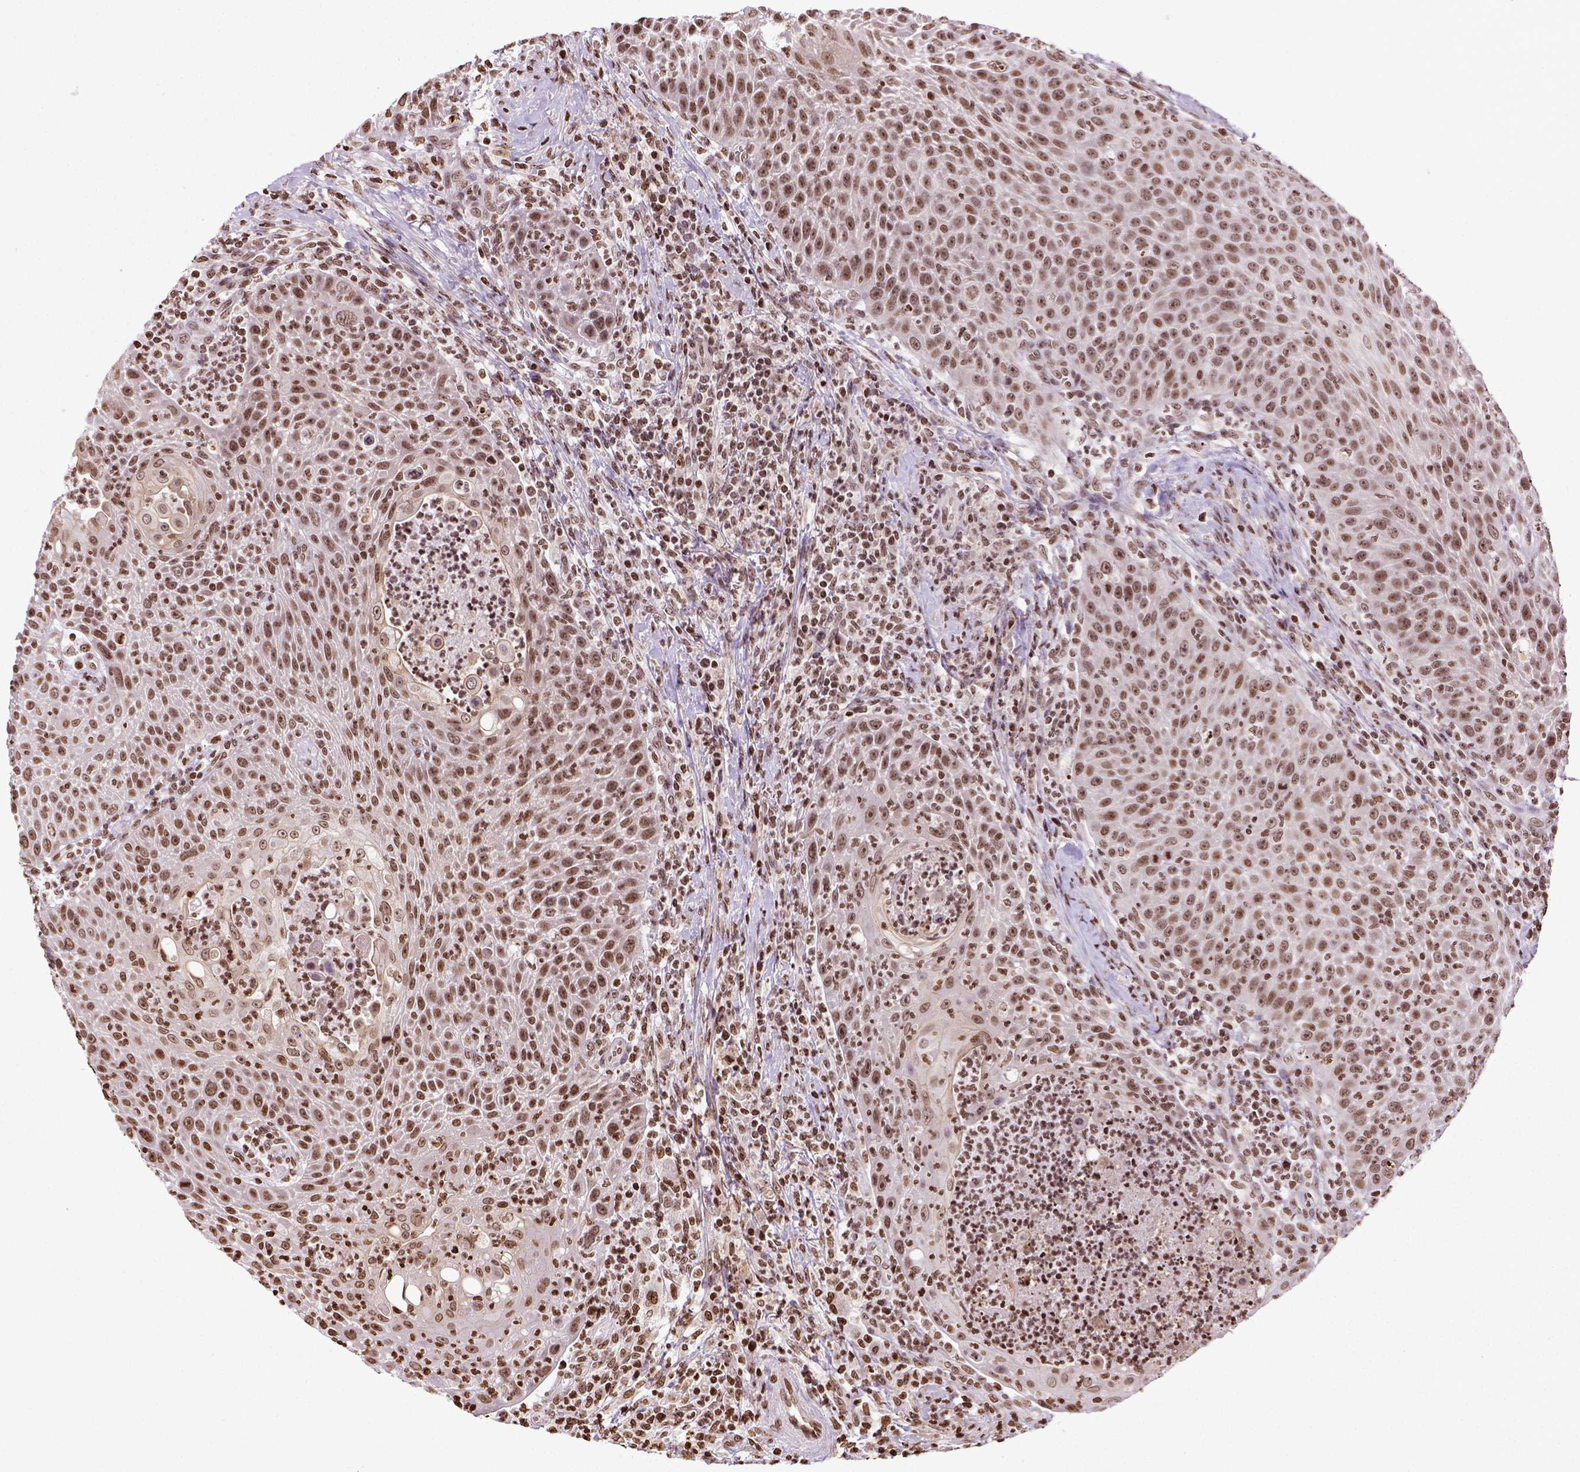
{"staining": {"intensity": "moderate", "quantity": ">75%", "location": "nuclear"}, "tissue": "head and neck cancer", "cell_type": "Tumor cells", "image_type": "cancer", "snomed": [{"axis": "morphology", "description": "Squamous cell carcinoma, NOS"}, {"axis": "topography", "description": "Head-Neck"}], "caption": "Head and neck cancer (squamous cell carcinoma) was stained to show a protein in brown. There is medium levels of moderate nuclear positivity in approximately >75% of tumor cells. The protein of interest is stained brown, and the nuclei are stained in blue (DAB (3,3'-diaminobenzidine) IHC with brightfield microscopy, high magnification).", "gene": "ZNF75D", "patient": {"sex": "male", "age": 69}}